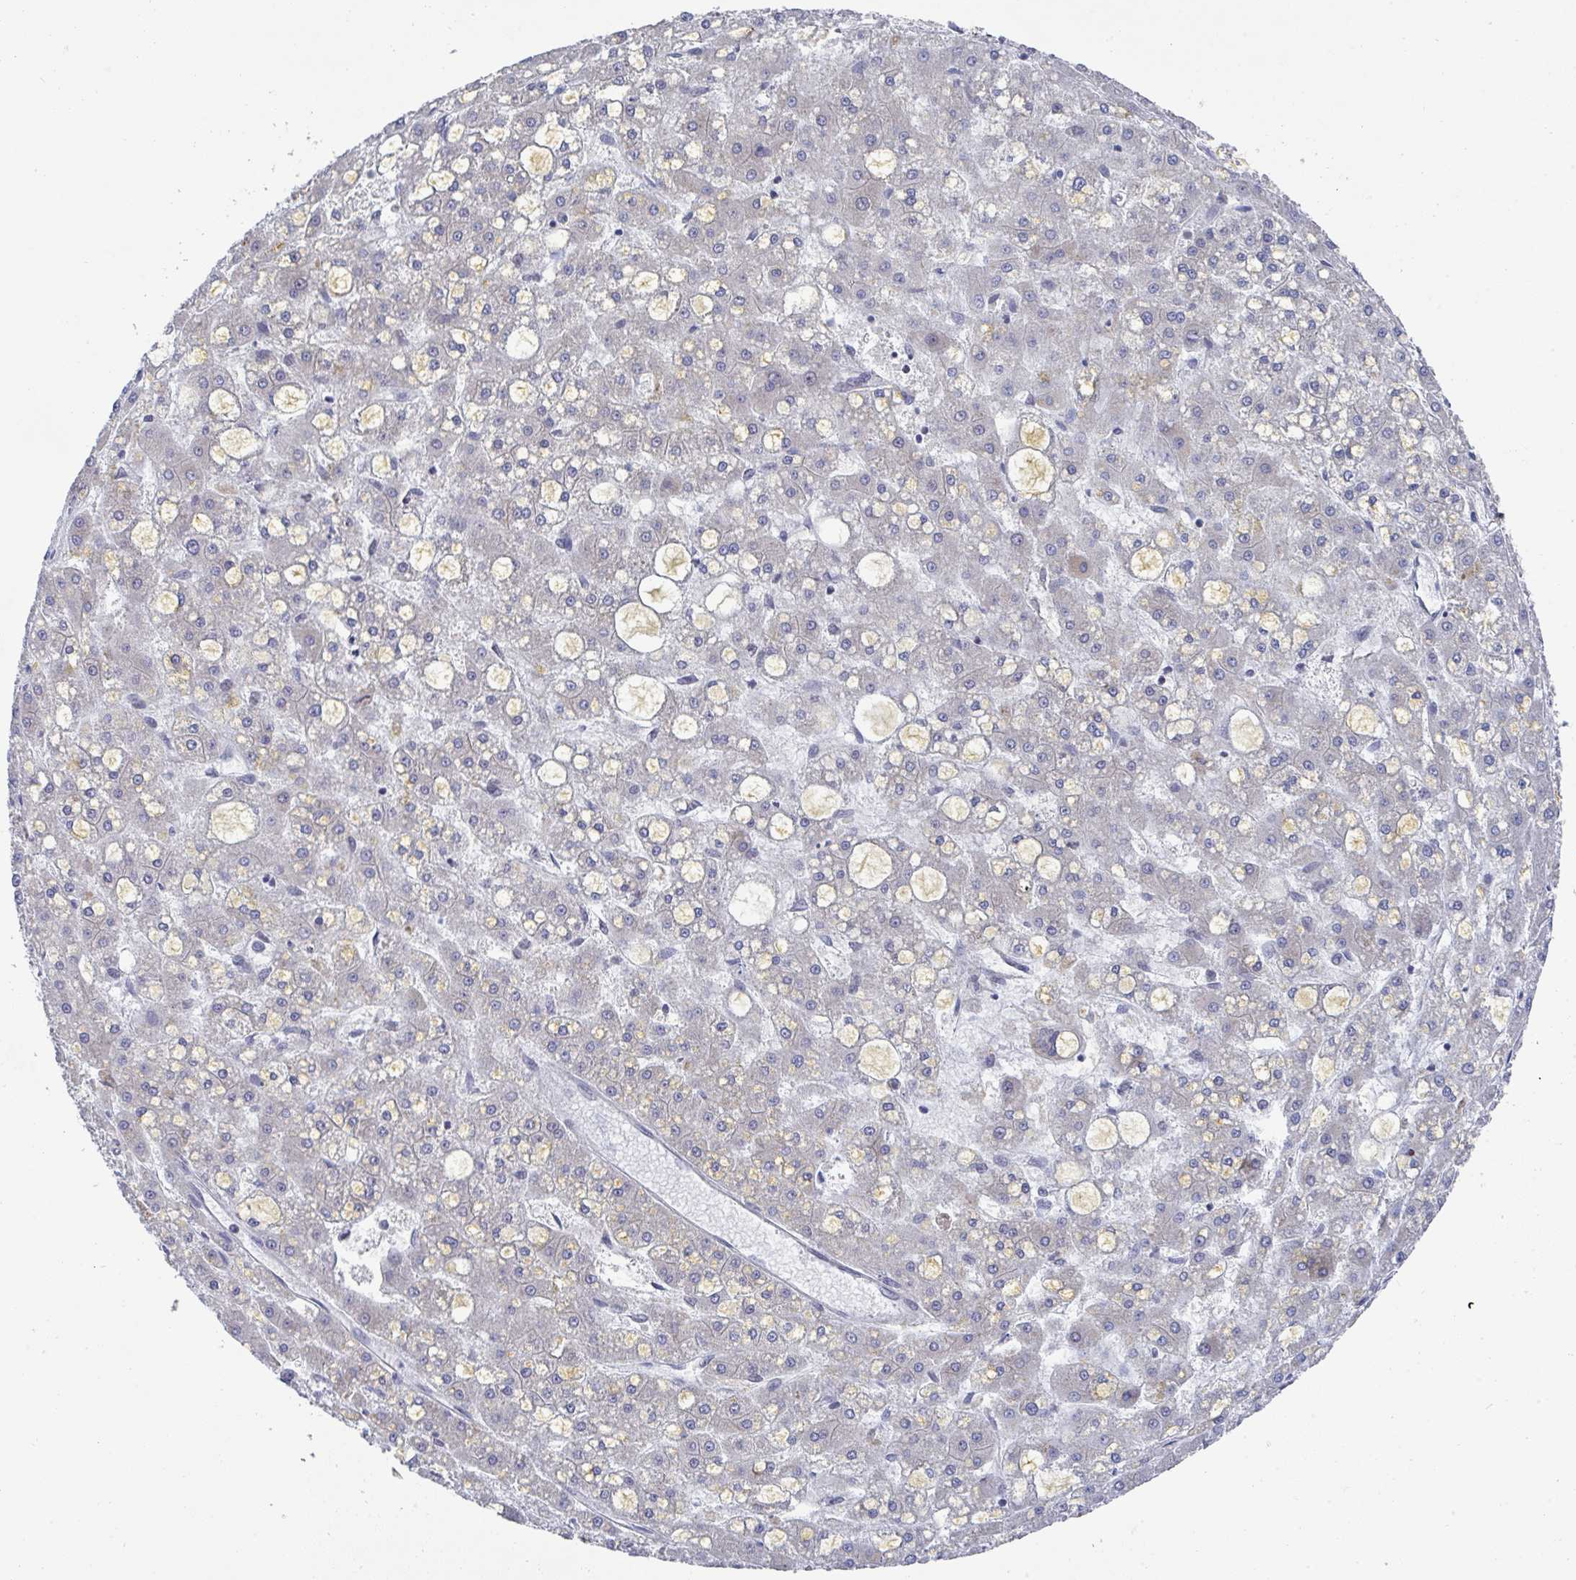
{"staining": {"intensity": "negative", "quantity": "none", "location": "none"}, "tissue": "liver cancer", "cell_type": "Tumor cells", "image_type": "cancer", "snomed": [{"axis": "morphology", "description": "Carcinoma, Hepatocellular, NOS"}, {"axis": "topography", "description": "Liver"}], "caption": "The immunohistochemistry (IHC) image has no significant staining in tumor cells of hepatocellular carcinoma (liver) tissue. (Brightfield microscopy of DAB (3,3'-diaminobenzidine) immunohistochemistry (IHC) at high magnification).", "gene": "JMJD1C", "patient": {"sex": "male", "age": 67}}